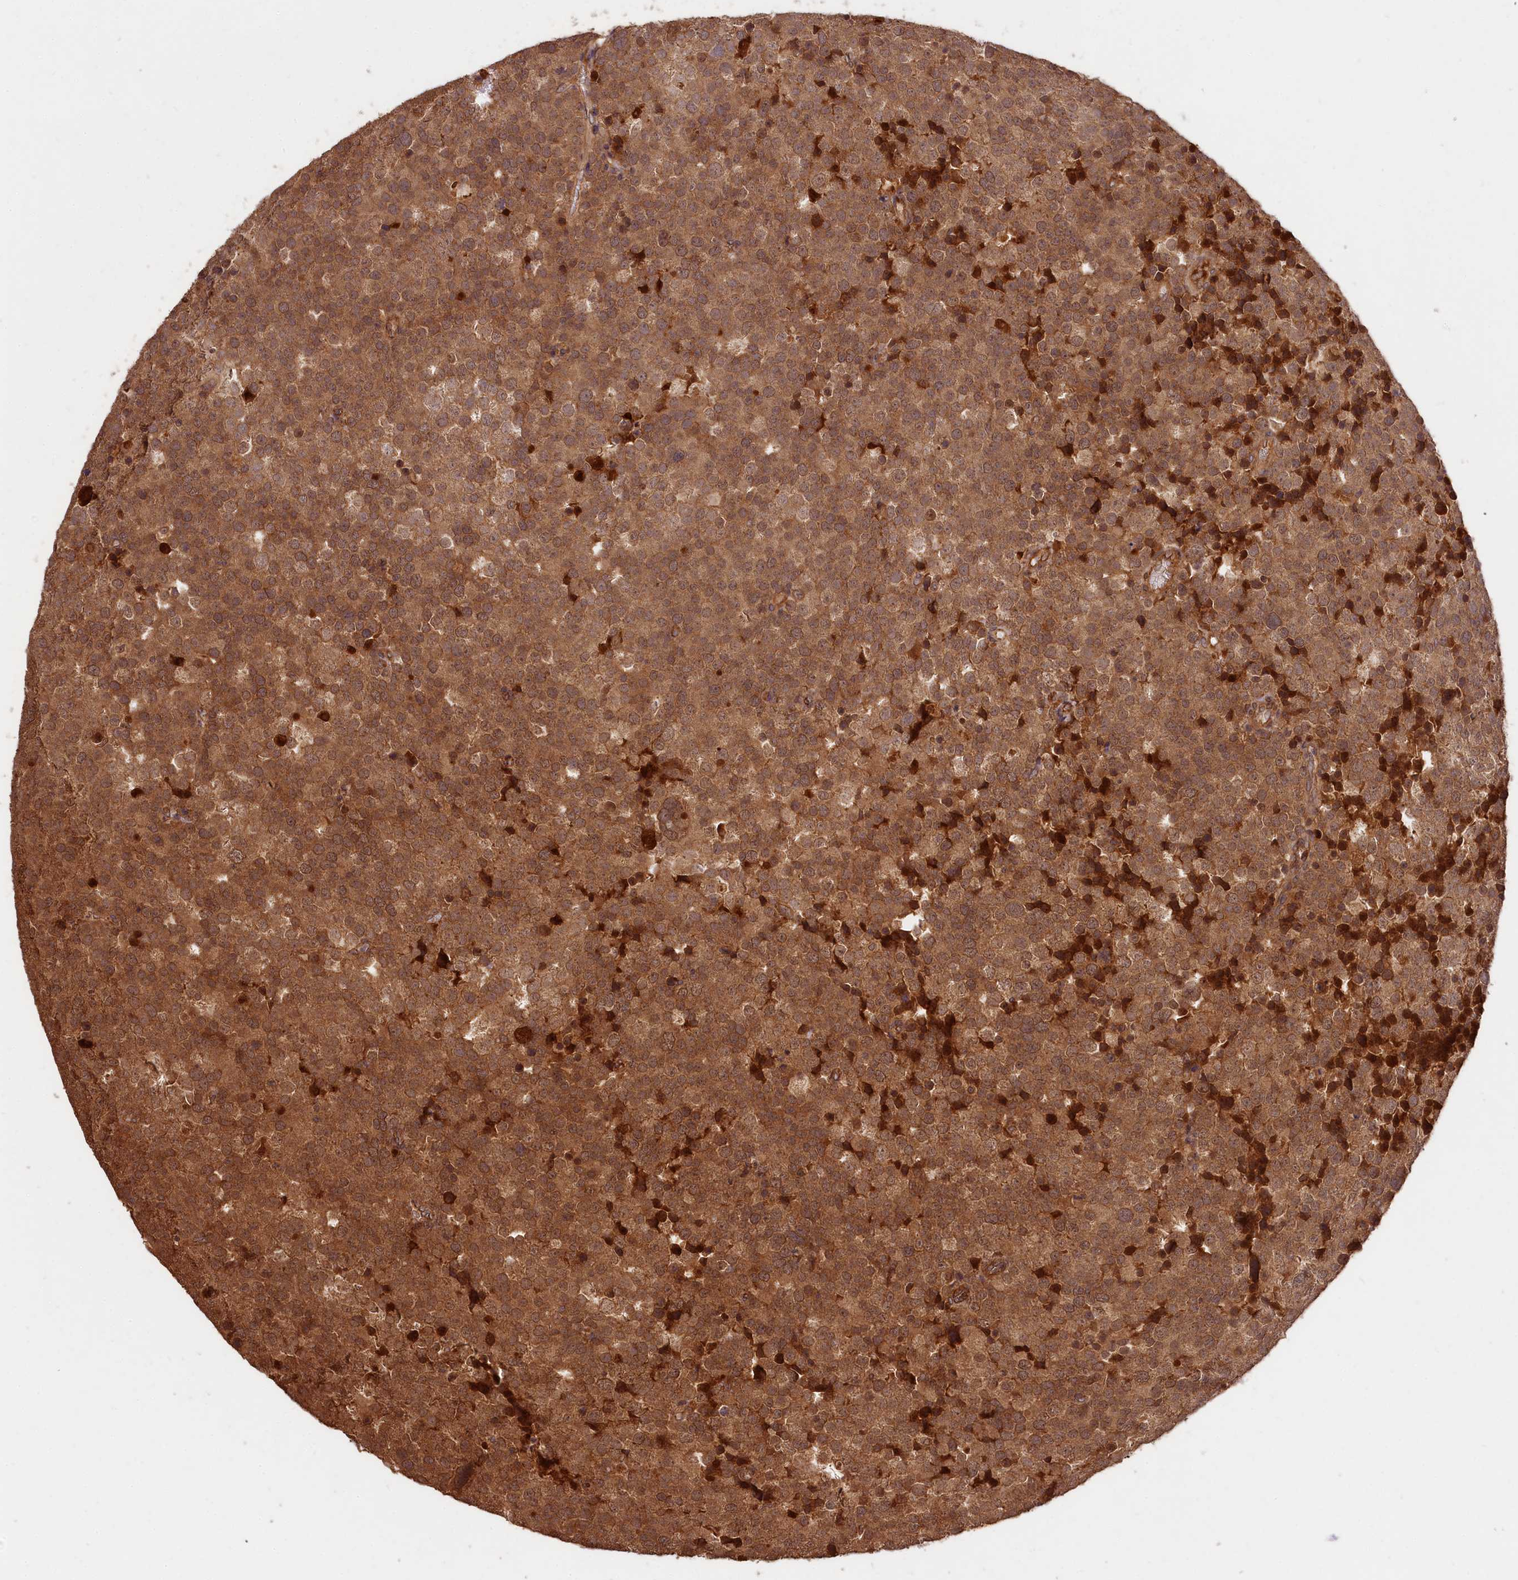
{"staining": {"intensity": "moderate", "quantity": ">75%", "location": "cytoplasmic/membranous"}, "tissue": "testis cancer", "cell_type": "Tumor cells", "image_type": "cancer", "snomed": [{"axis": "morphology", "description": "Seminoma, NOS"}, {"axis": "topography", "description": "Testis"}], "caption": "The micrograph exhibits a brown stain indicating the presence of a protein in the cytoplasmic/membranous of tumor cells in testis cancer (seminoma).", "gene": "MCF2L2", "patient": {"sex": "male", "age": 71}}